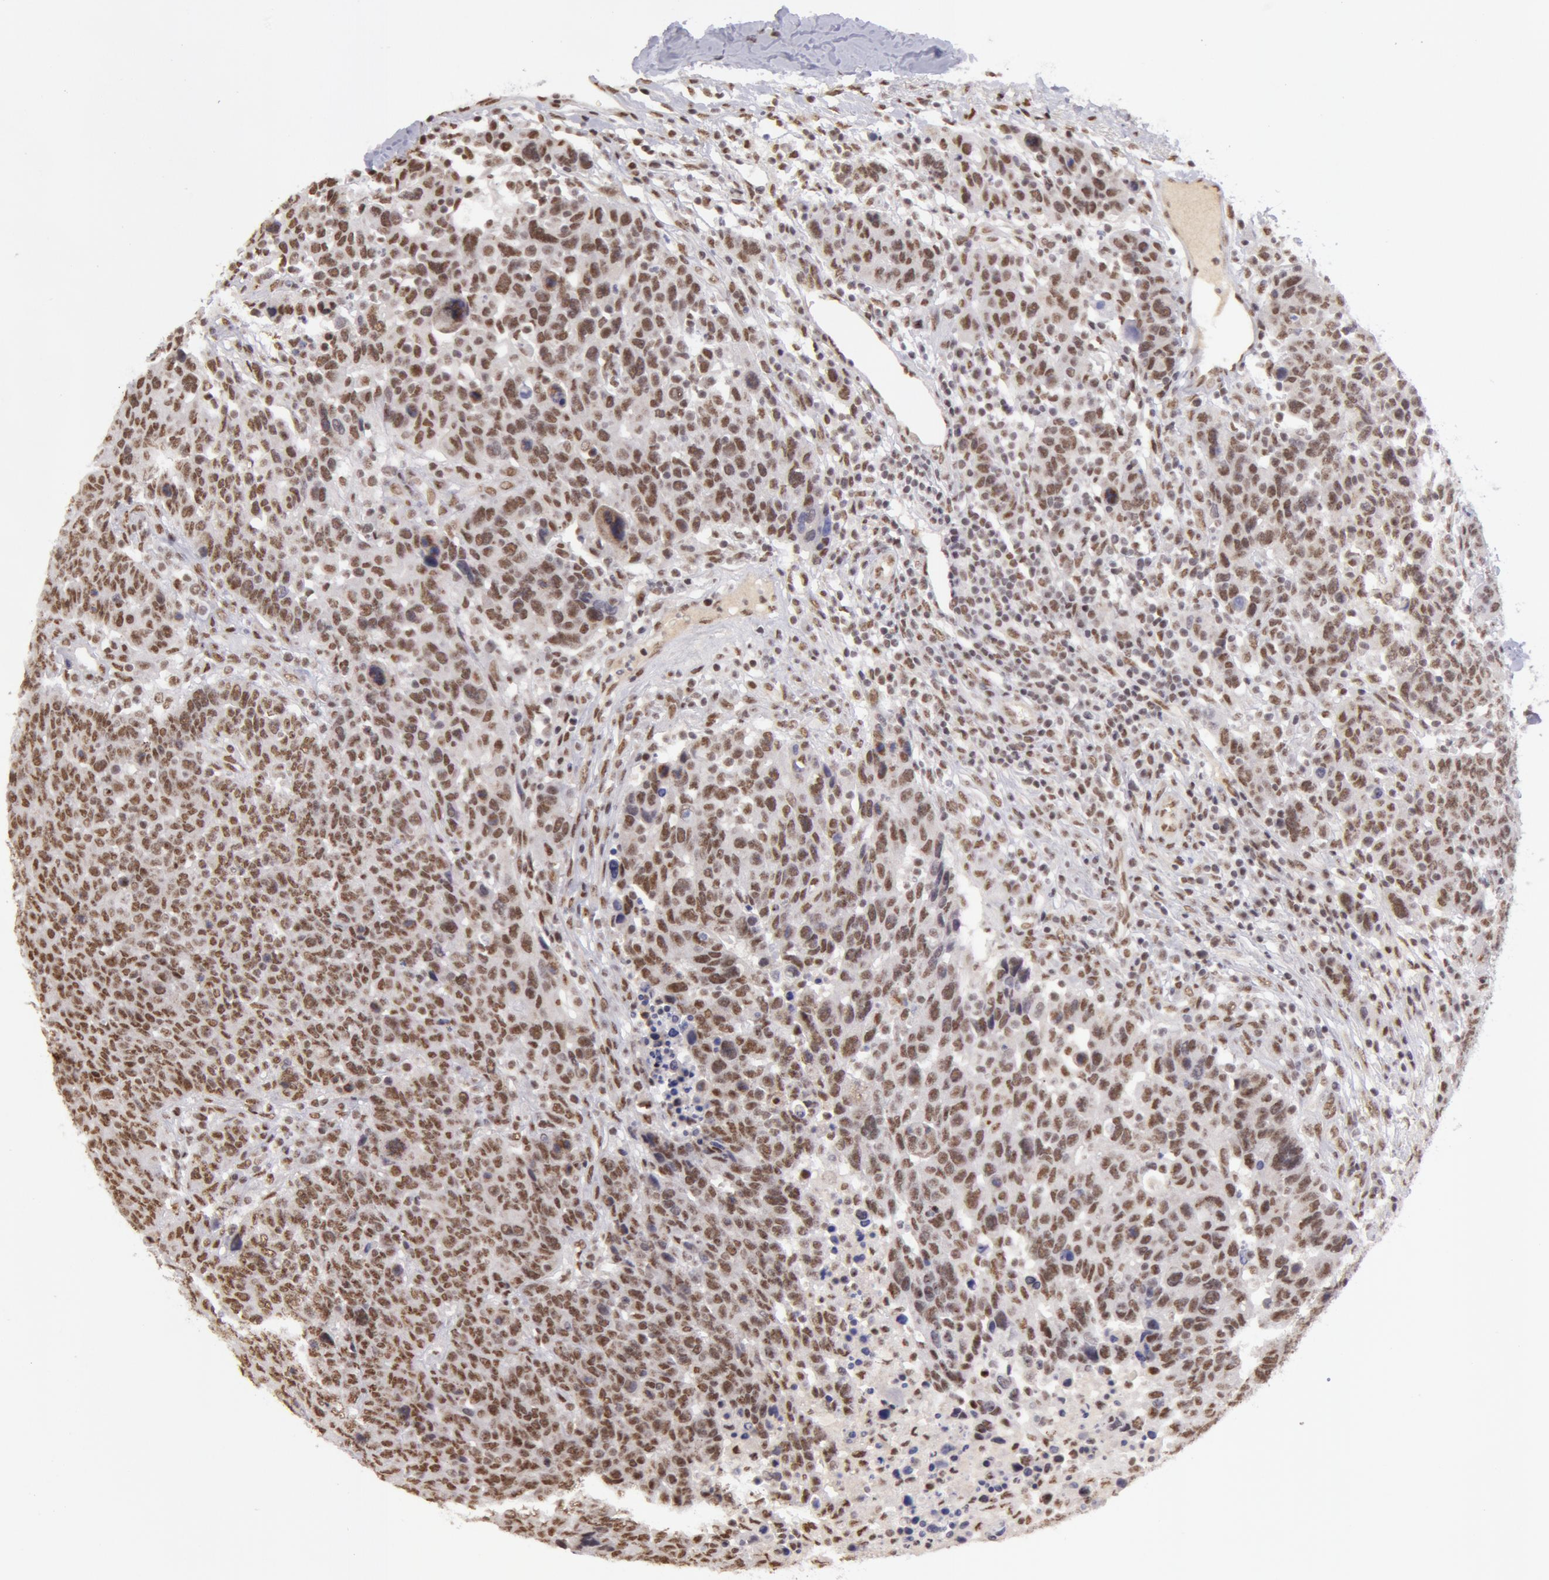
{"staining": {"intensity": "moderate", "quantity": "25%-75%", "location": "nuclear"}, "tissue": "breast cancer", "cell_type": "Tumor cells", "image_type": "cancer", "snomed": [{"axis": "morphology", "description": "Duct carcinoma"}, {"axis": "topography", "description": "Breast"}], "caption": "Immunohistochemistry of breast intraductal carcinoma displays medium levels of moderate nuclear expression in approximately 25%-75% of tumor cells.", "gene": "VRTN", "patient": {"sex": "female", "age": 37}}